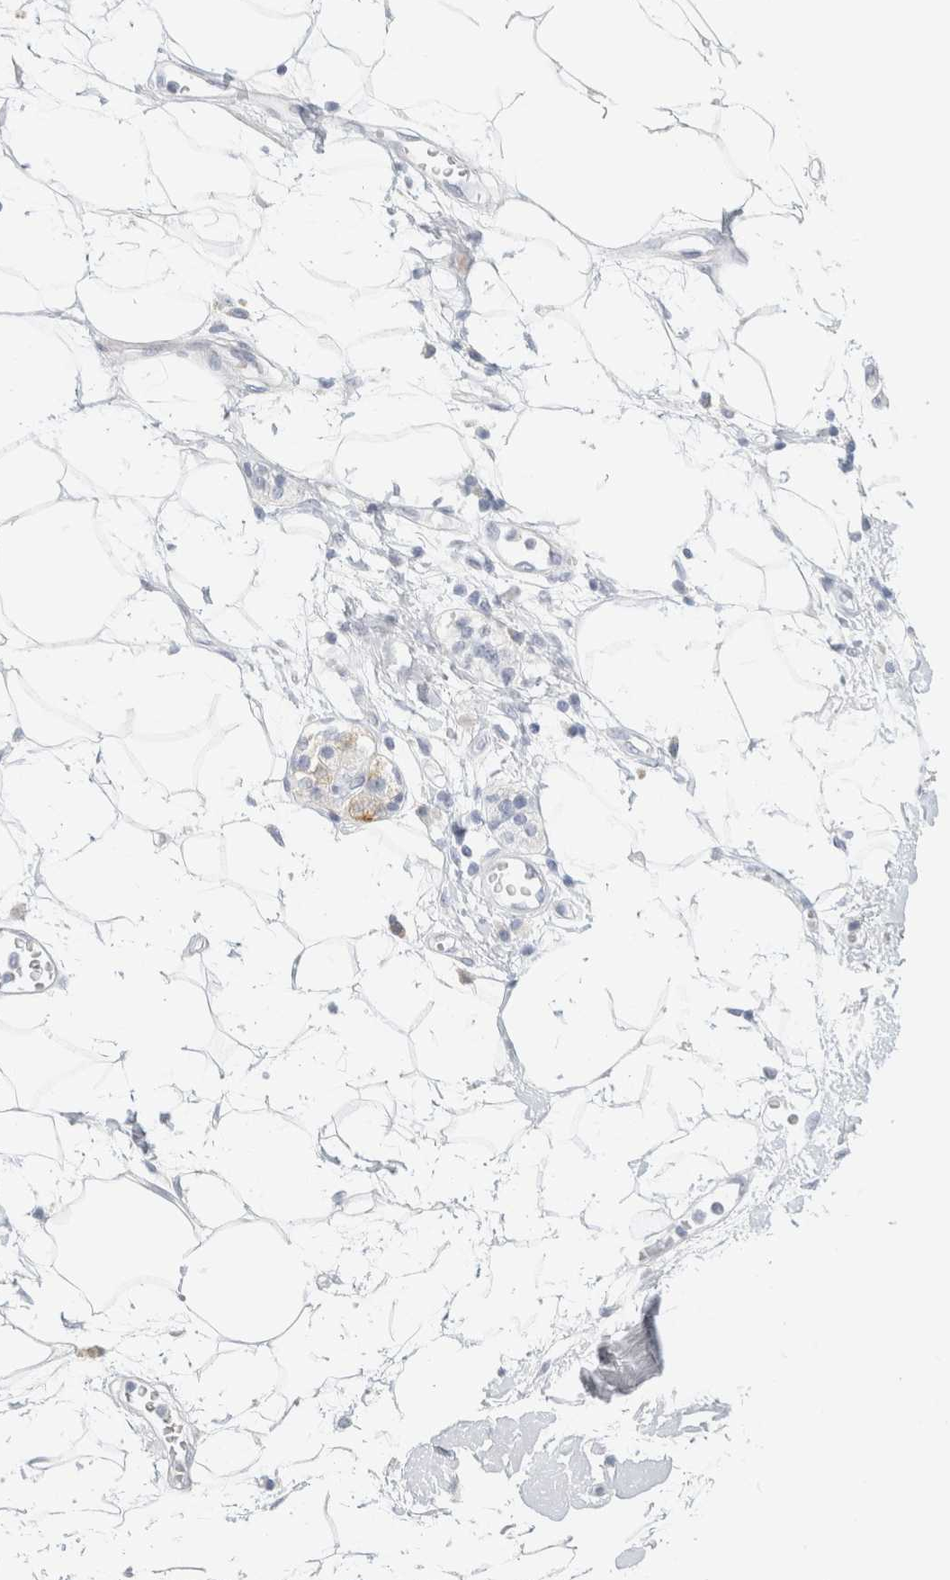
{"staining": {"intensity": "negative", "quantity": "none", "location": "none"}, "tissue": "adipose tissue", "cell_type": "Adipocytes", "image_type": "normal", "snomed": [{"axis": "morphology", "description": "Normal tissue, NOS"}, {"axis": "morphology", "description": "Adenocarcinoma, NOS"}, {"axis": "topography", "description": "Duodenum"}, {"axis": "topography", "description": "Peripheral nerve tissue"}], "caption": "Adipocytes show no significant staining in normal adipose tissue.", "gene": "NEFM", "patient": {"sex": "female", "age": 60}}